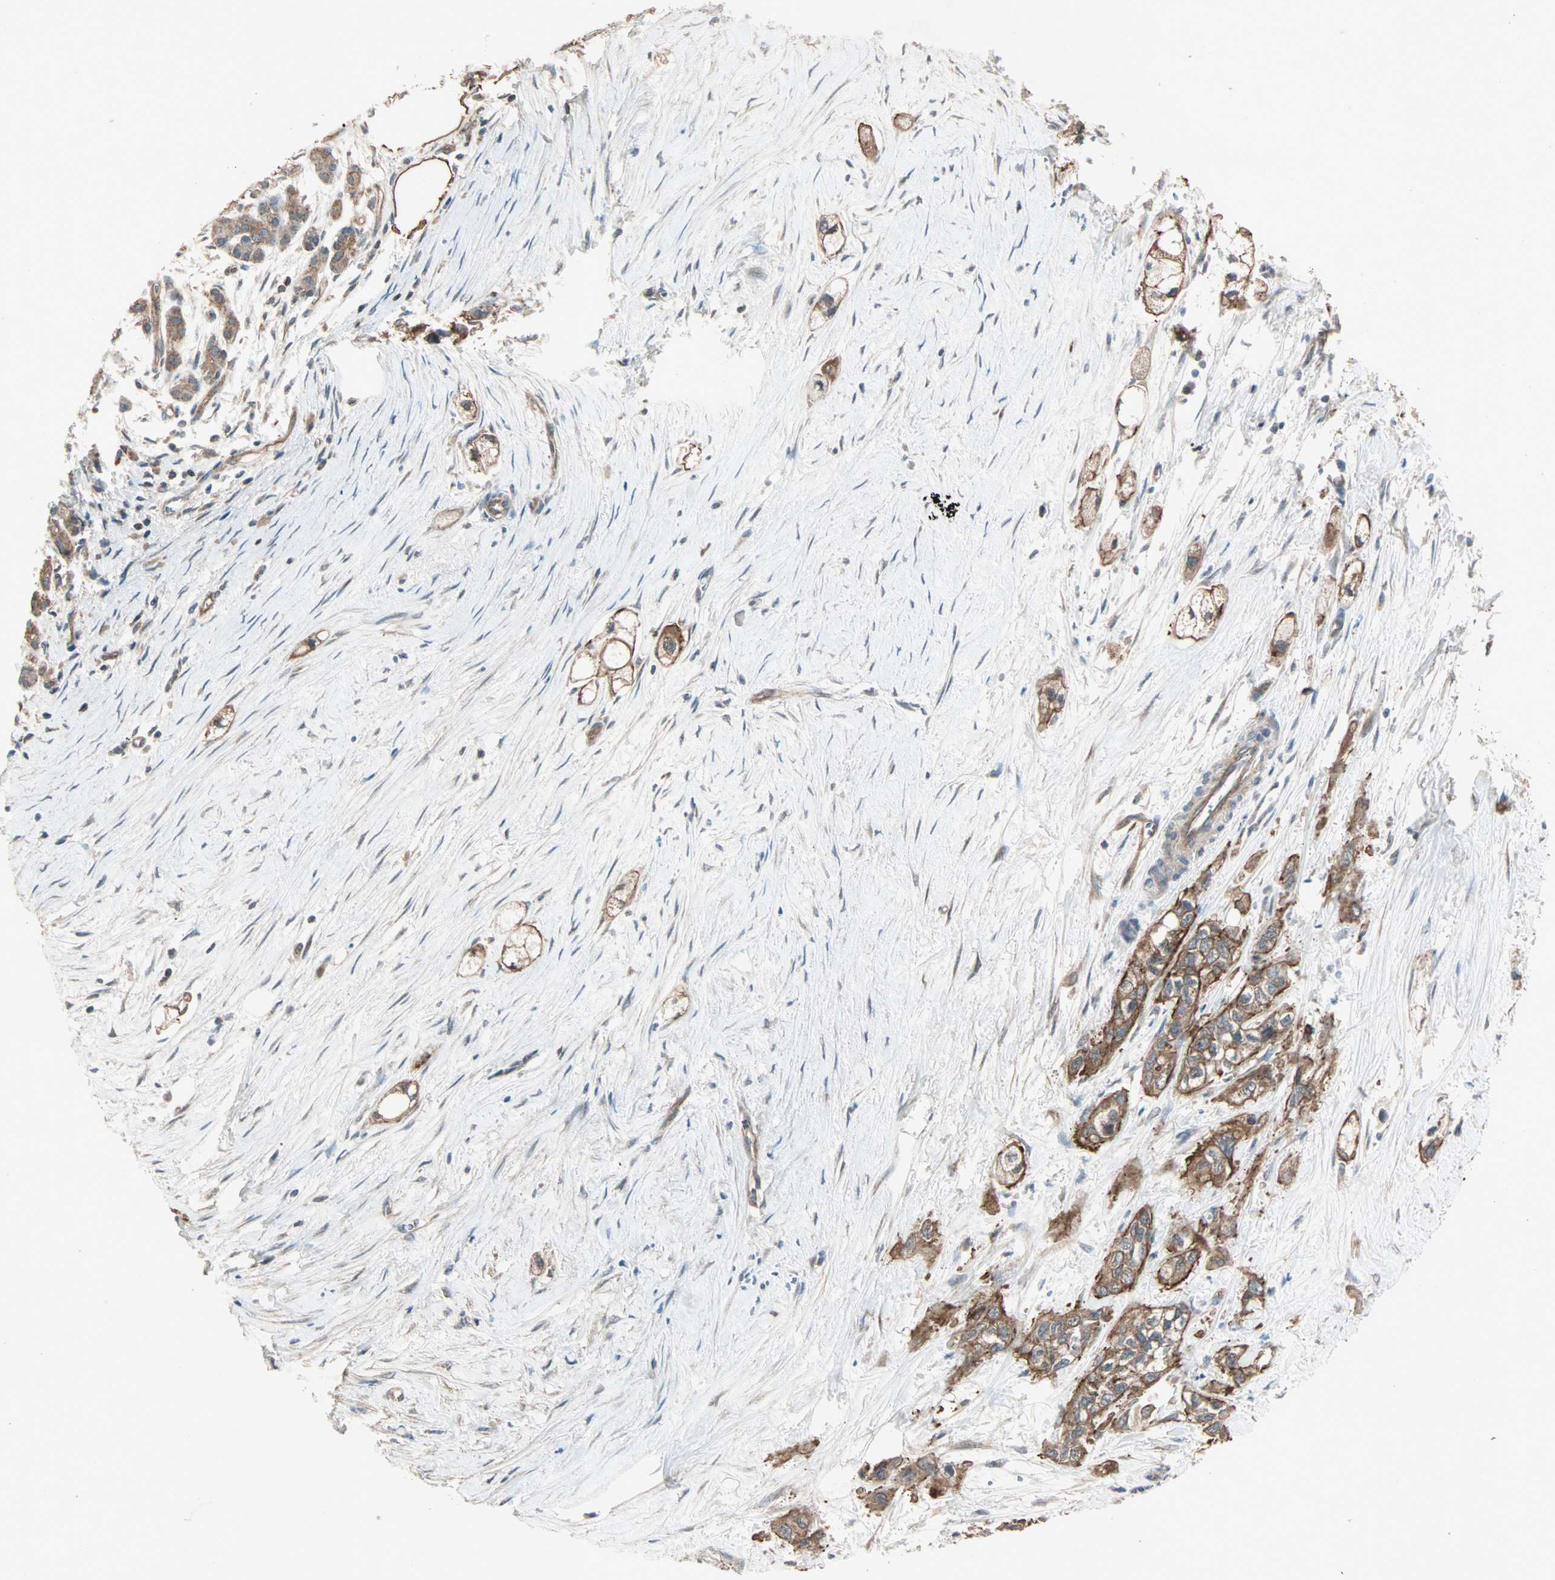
{"staining": {"intensity": "strong", "quantity": ">75%", "location": "cytoplasmic/membranous"}, "tissue": "pancreatic cancer", "cell_type": "Tumor cells", "image_type": "cancer", "snomed": [{"axis": "morphology", "description": "Adenocarcinoma, NOS"}, {"axis": "topography", "description": "Pancreas"}], "caption": "Pancreatic cancer stained for a protein demonstrates strong cytoplasmic/membranous positivity in tumor cells. Nuclei are stained in blue.", "gene": "MAP3K21", "patient": {"sex": "male", "age": 74}}